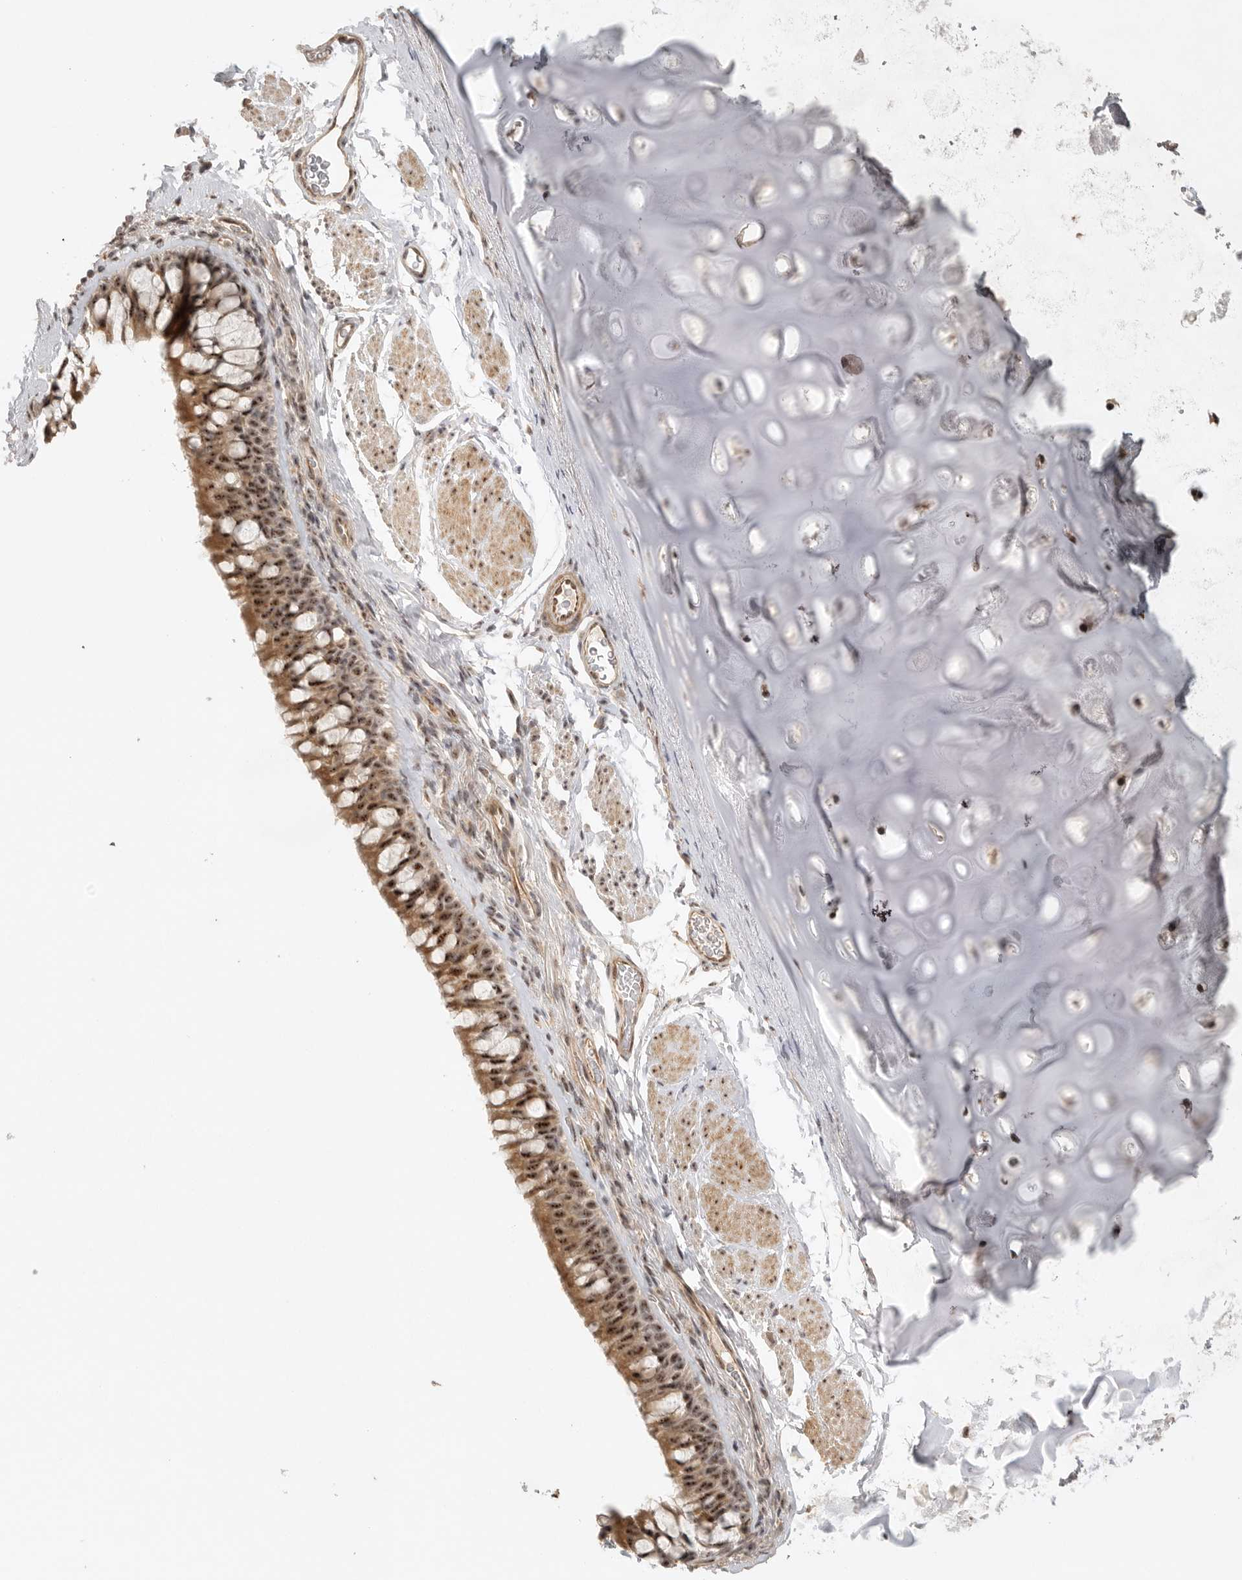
{"staining": {"intensity": "moderate", "quantity": ">75%", "location": "cytoplasmic/membranous,nuclear"}, "tissue": "bronchus", "cell_type": "Respiratory epithelial cells", "image_type": "normal", "snomed": [{"axis": "morphology", "description": "Normal tissue, NOS"}, {"axis": "topography", "description": "Cartilage tissue"}, {"axis": "topography", "description": "Bronchus"}], "caption": "A brown stain labels moderate cytoplasmic/membranous,nuclear expression of a protein in respiratory epithelial cells of normal human bronchus. Nuclei are stained in blue.", "gene": "POMP", "patient": {"sex": "female", "age": 53}}